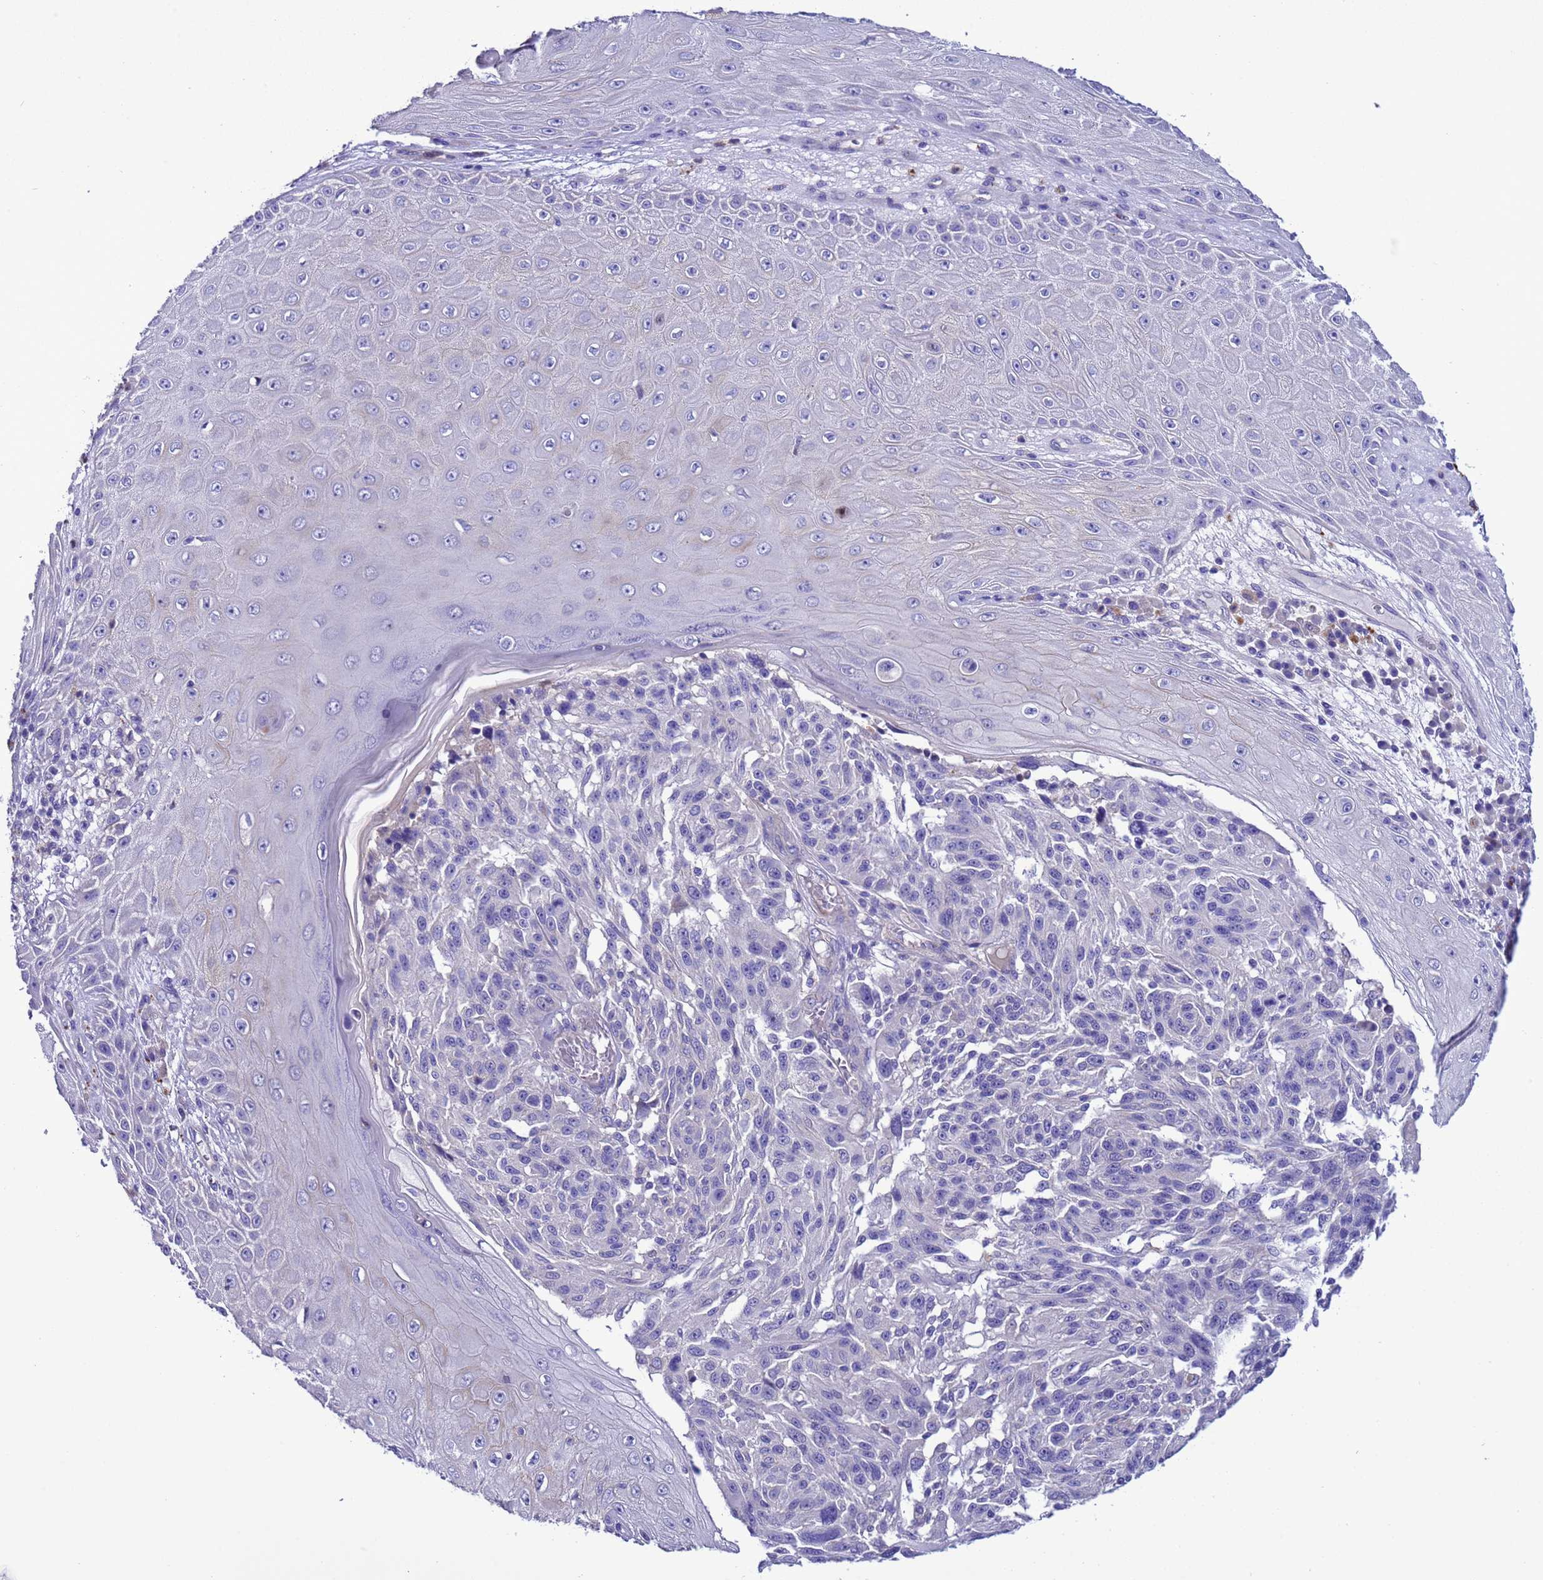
{"staining": {"intensity": "negative", "quantity": "none", "location": "none"}, "tissue": "melanoma", "cell_type": "Tumor cells", "image_type": "cancer", "snomed": [{"axis": "morphology", "description": "Malignant melanoma, NOS"}, {"axis": "topography", "description": "Skin"}], "caption": "An immunohistochemistry (IHC) micrograph of malignant melanoma is shown. There is no staining in tumor cells of malignant melanoma. (Brightfield microscopy of DAB (3,3'-diaminobenzidine) immunohistochemistry at high magnification).", "gene": "KICS2", "patient": {"sex": "male", "age": 53}}